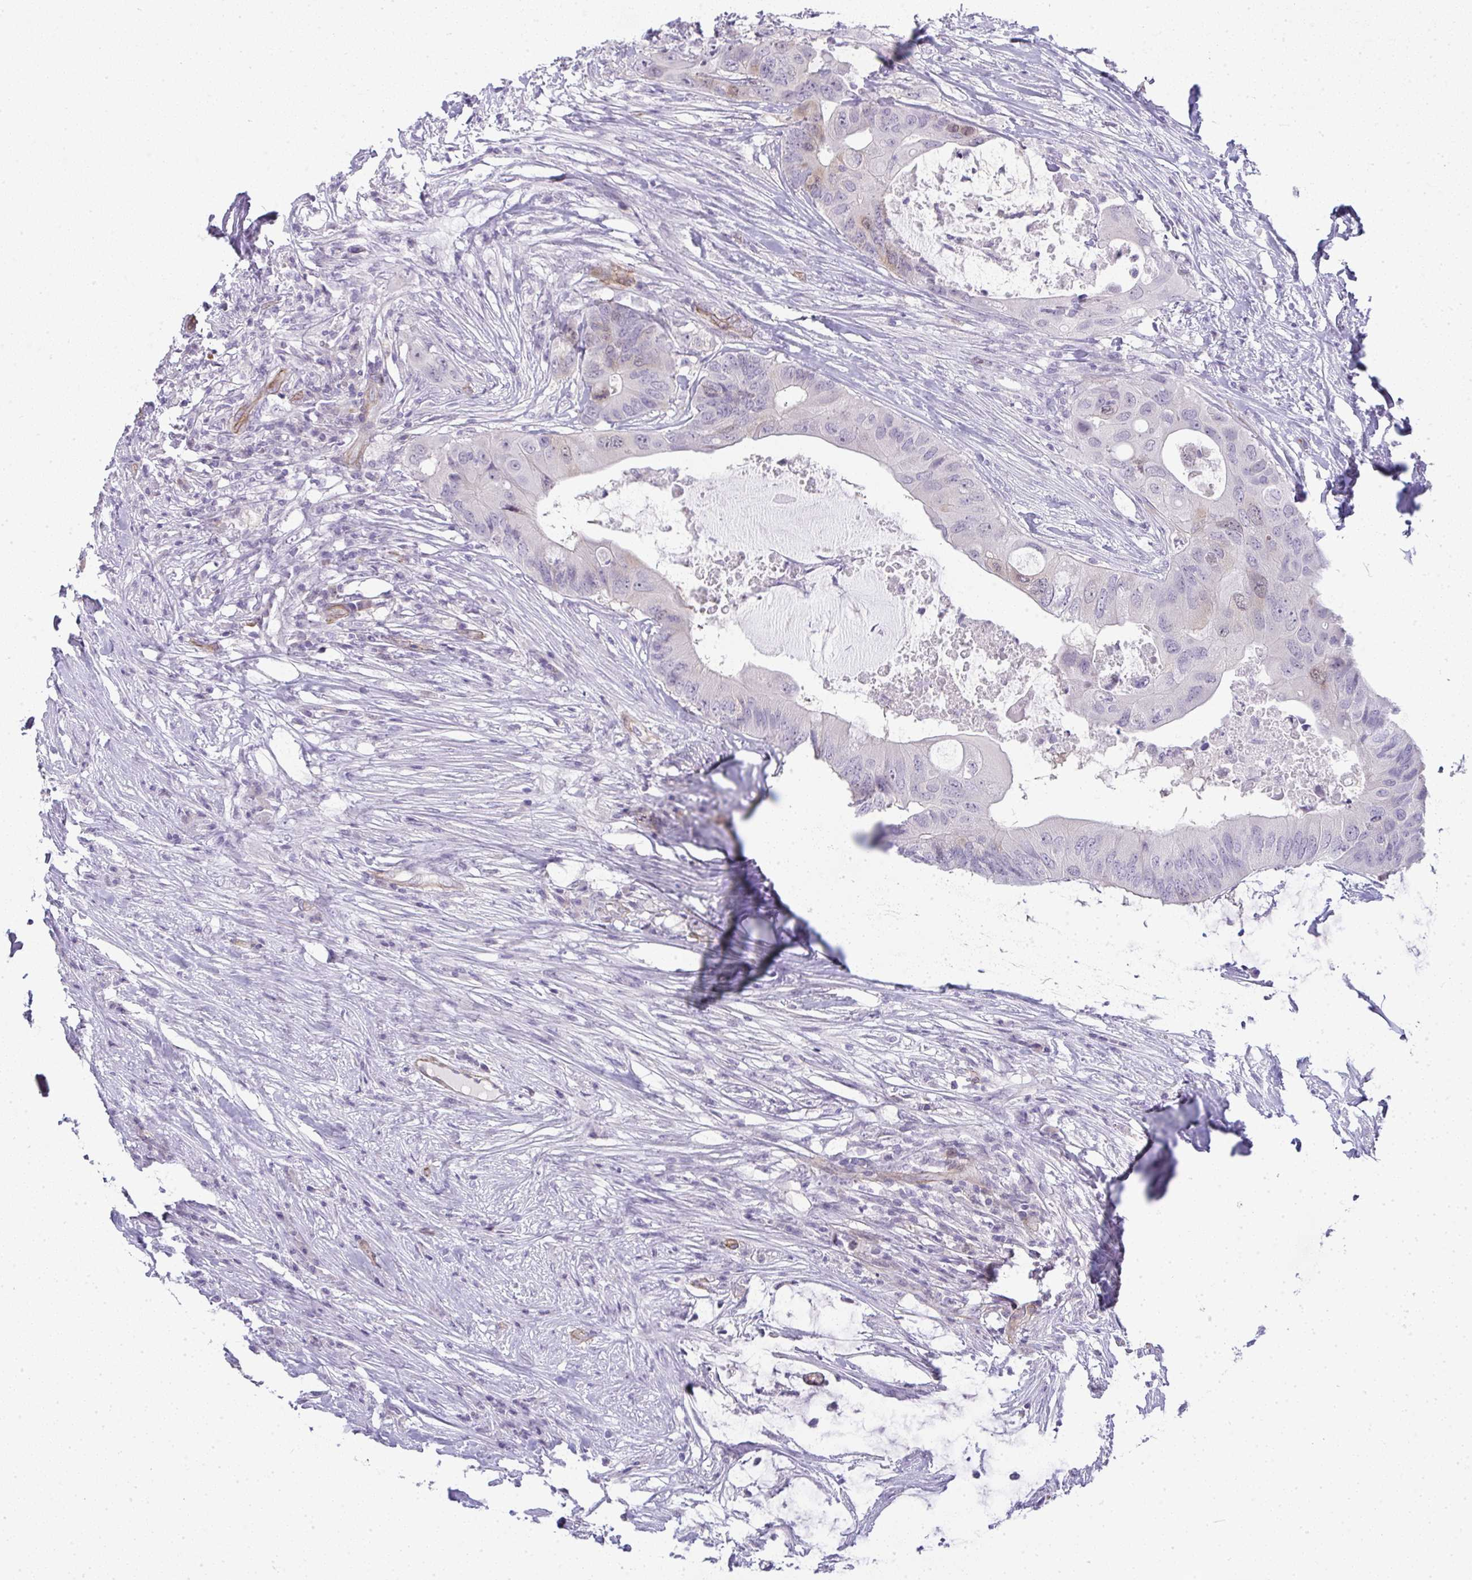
{"staining": {"intensity": "weak", "quantity": "<25%", "location": "cytoplasmic/membranous"}, "tissue": "colorectal cancer", "cell_type": "Tumor cells", "image_type": "cancer", "snomed": [{"axis": "morphology", "description": "Adenocarcinoma, NOS"}, {"axis": "topography", "description": "Colon"}], "caption": "Immunohistochemistry (IHC) histopathology image of human colorectal cancer (adenocarcinoma) stained for a protein (brown), which shows no expression in tumor cells. (DAB IHC visualized using brightfield microscopy, high magnification).", "gene": "UBE2S", "patient": {"sex": "male", "age": 71}}